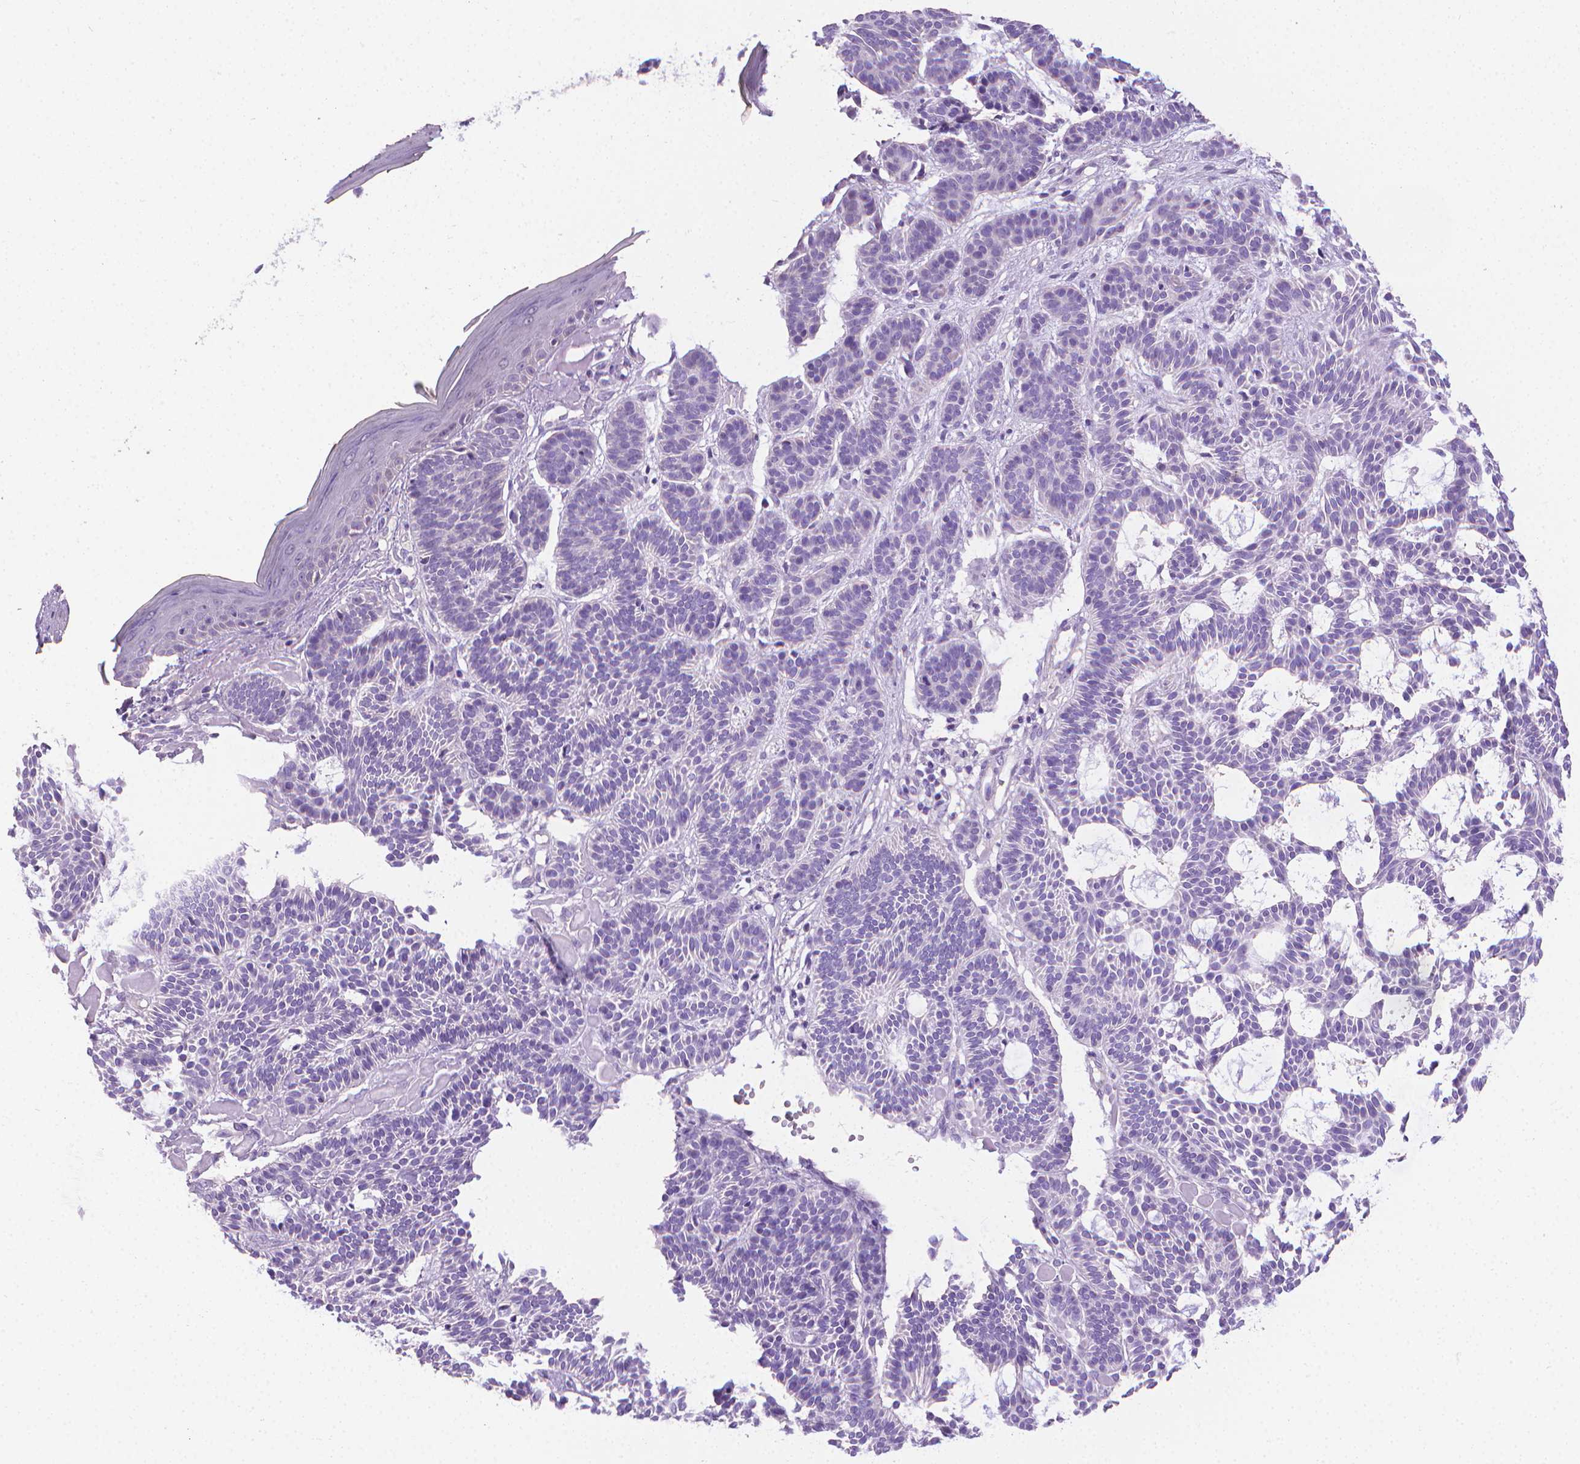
{"staining": {"intensity": "negative", "quantity": "none", "location": "none"}, "tissue": "skin cancer", "cell_type": "Tumor cells", "image_type": "cancer", "snomed": [{"axis": "morphology", "description": "Basal cell carcinoma"}, {"axis": "topography", "description": "Skin"}], "caption": "Histopathology image shows no significant protein staining in tumor cells of skin cancer.", "gene": "PNMA2", "patient": {"sex": "male", "age": 85}}